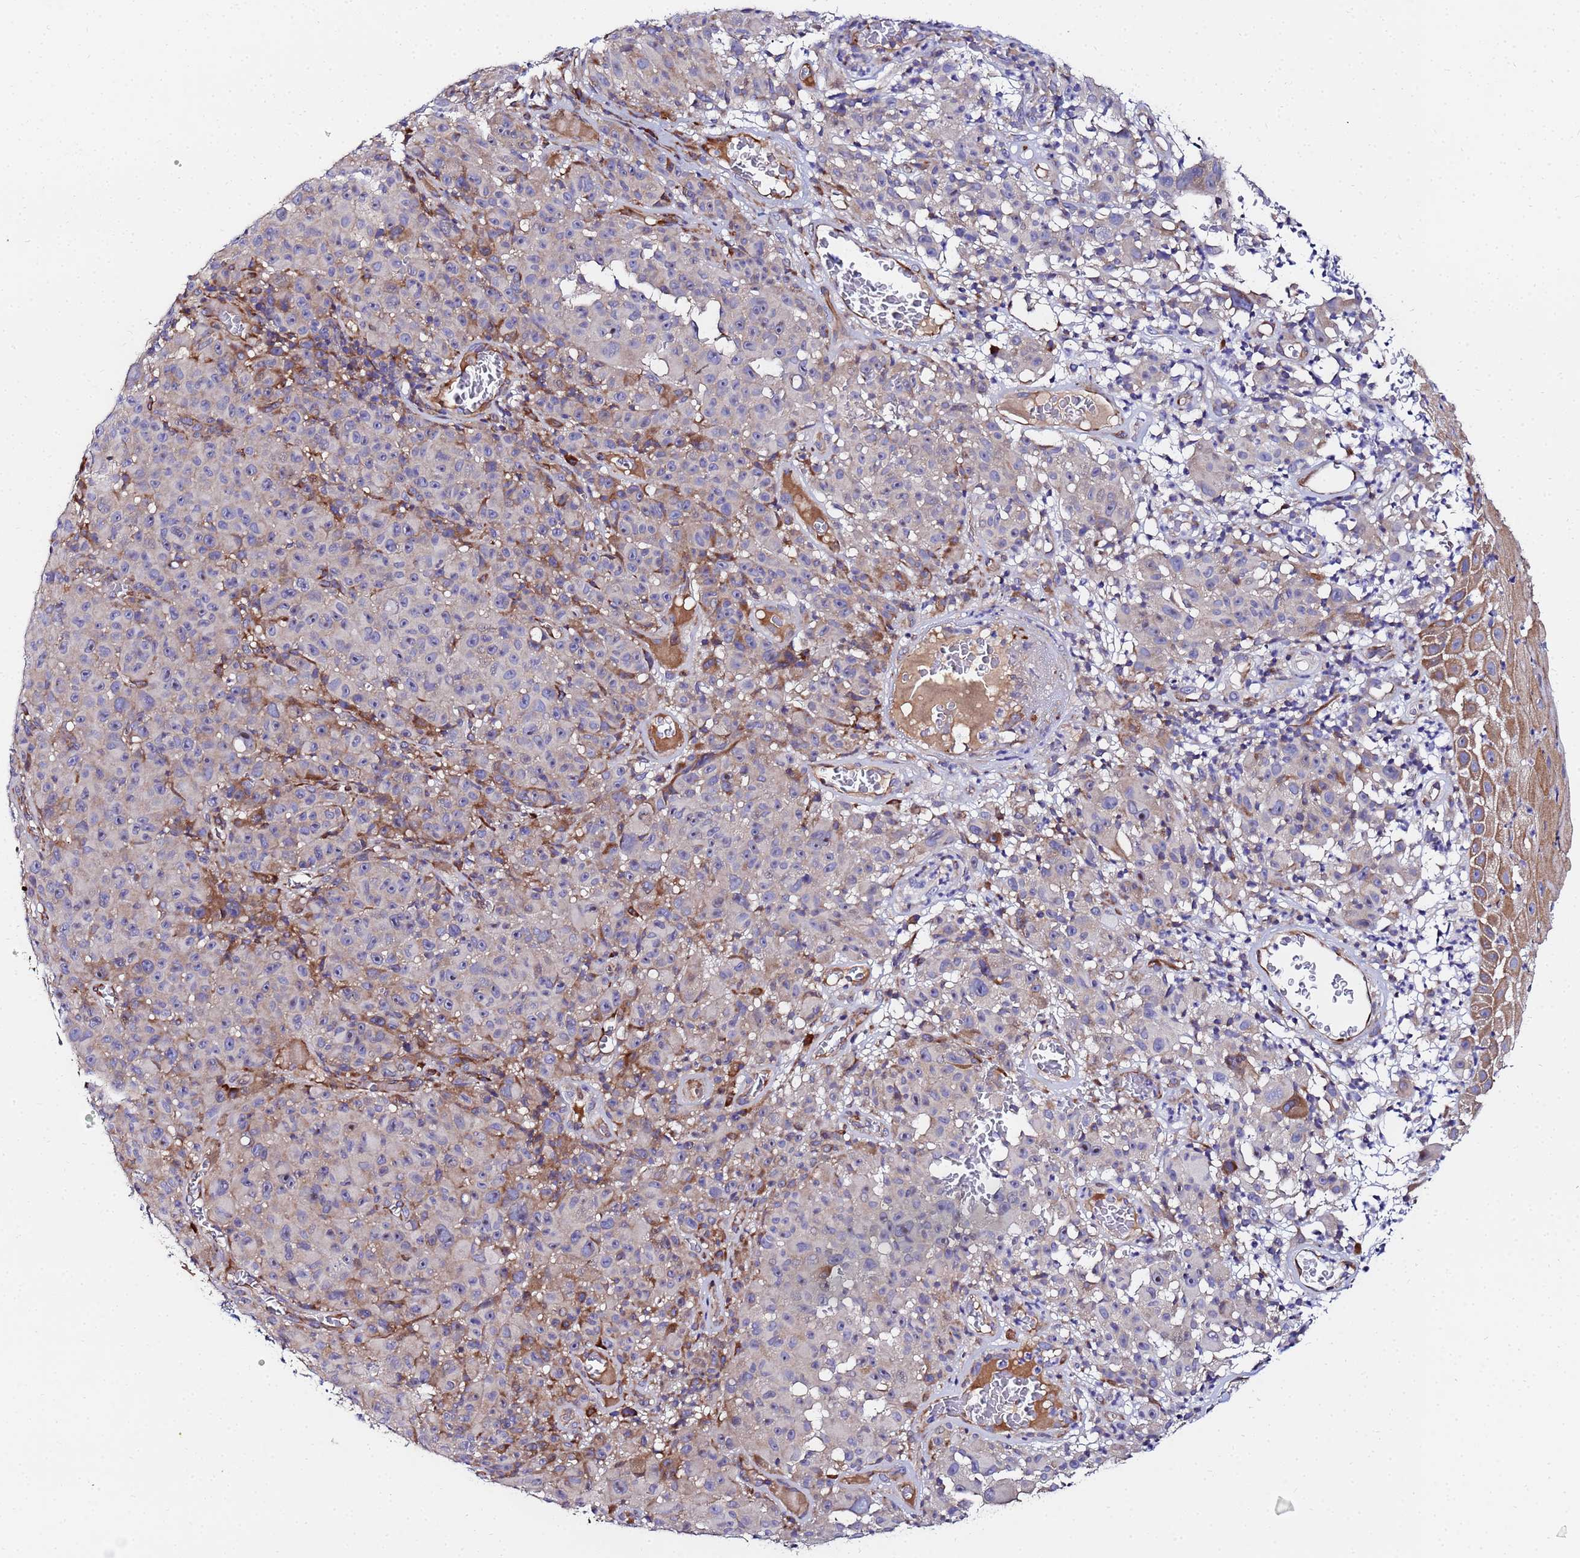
{"staining": {"intensity": "negative", "quantity": "none", "location": "none"}, "tissue": "melanoma", "cell_type": "Tumor cells", "image_type": "cancer", "snomed": [{"axis": "morphology", "description": "Malignant melanoma, NOS"}, {"axis": "topography", "description": "Skin"}], "caption": "Histopathology image shows no protein positivity in tumor cells of malignant melanoma tissue.", "gene": "POM121", "patient": {"sex": "female", "age": 82}}